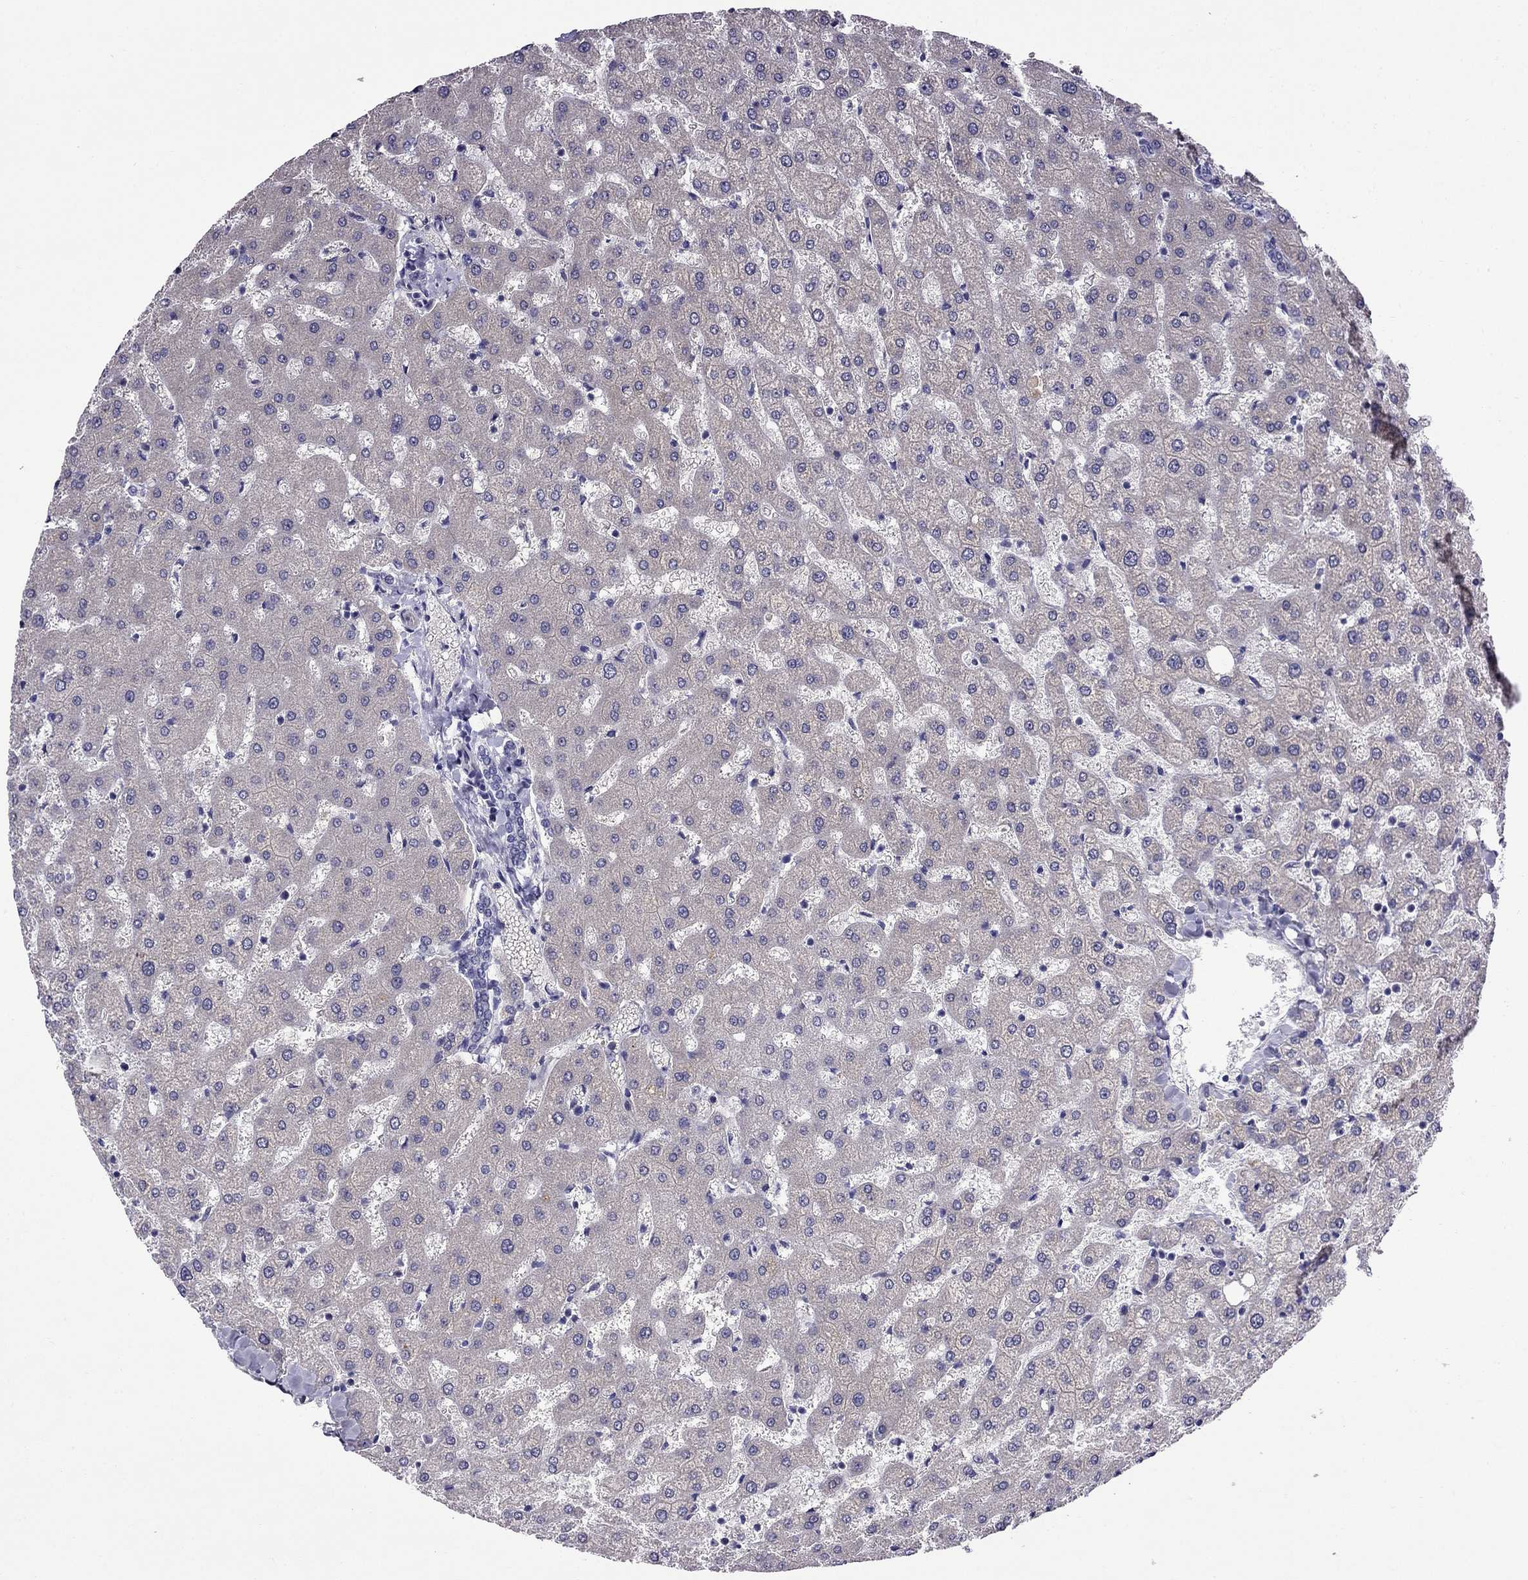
{"staining": {"intensity": "negative", "quantity": "none", "location": "none"}, "tissue": "liver", "cell_type": "Cholangiocytes", "image_type": "normal", "snomed": [{"axis": "morphology", "description": "Normal tissue, NOS"}, {"axis": "topography", "description": "Liver"}], "caption": "The immunohistochemistry (IHC) histopathology image has no significant expression in cholangiocytes of liver. The staining is performed using DAB brown chromogen with nuclei counter-stained in using hematoxylin.", "gene": "PI16", "patient": {"sex": "female", "age": 50}}